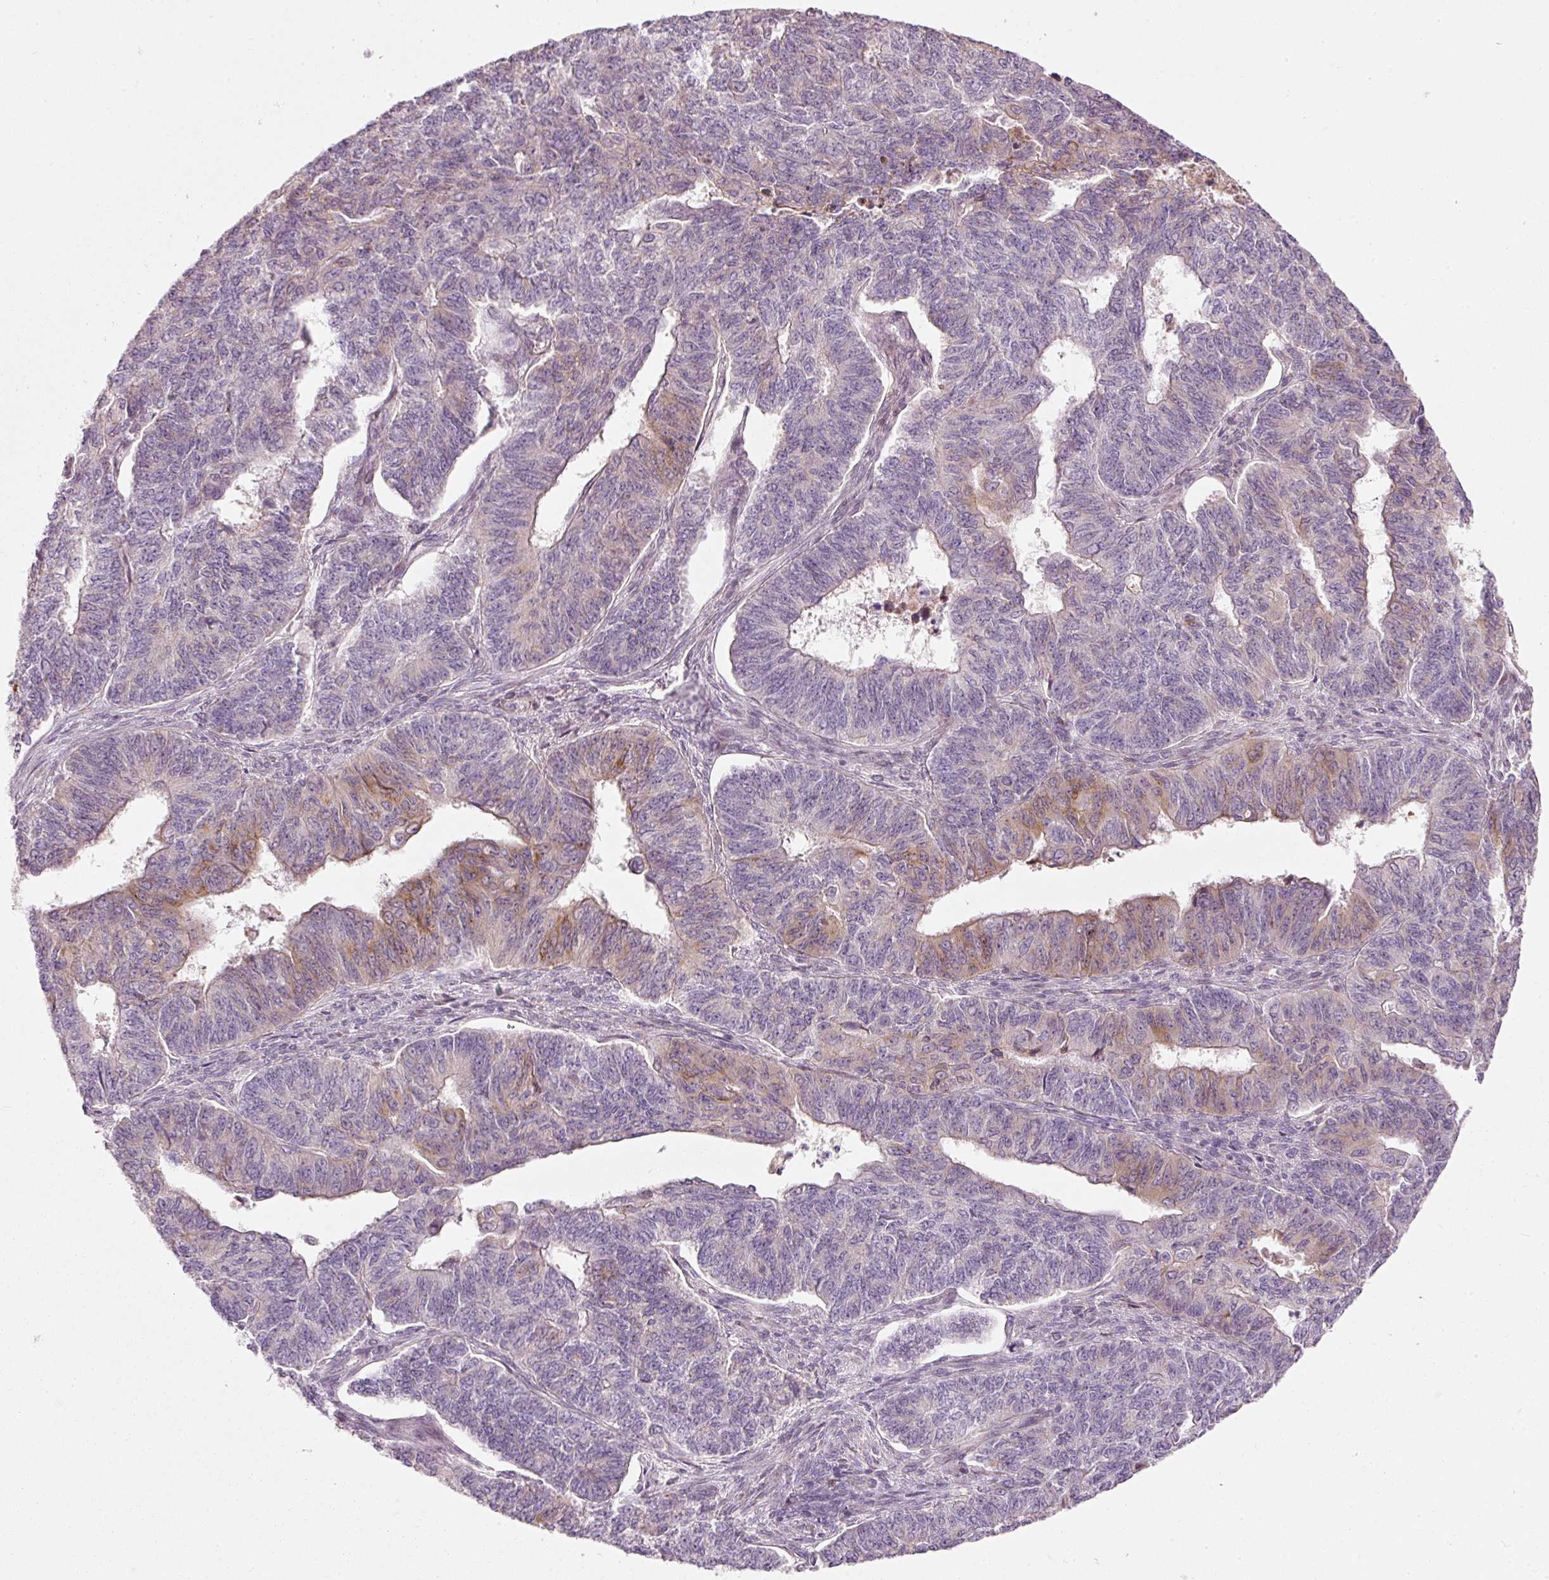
{"staining": {"intensity": "weak", "quantity": "<25%", "location": "cytoplasmic/membranous"}, "tissue": "endometrial cancer", "cell_type": "Tumor cells", "image_type": "cancer", "snomed": [{"axis": "morphology", "description": "Adenocarcinoma, NOS"}, {"axis": "topography", "description": "Endometrium"}], "caption": "Protein analysis of adenocarcinoma (endometrial) exhibits no significant staining in tumor cells. (DAB (3,3'-diaminobenzidine) immunohistochemistry with hematoxylin counter stain).", "gene": "SLC20A1", "patient": {"sex": "female", "age": 32}}